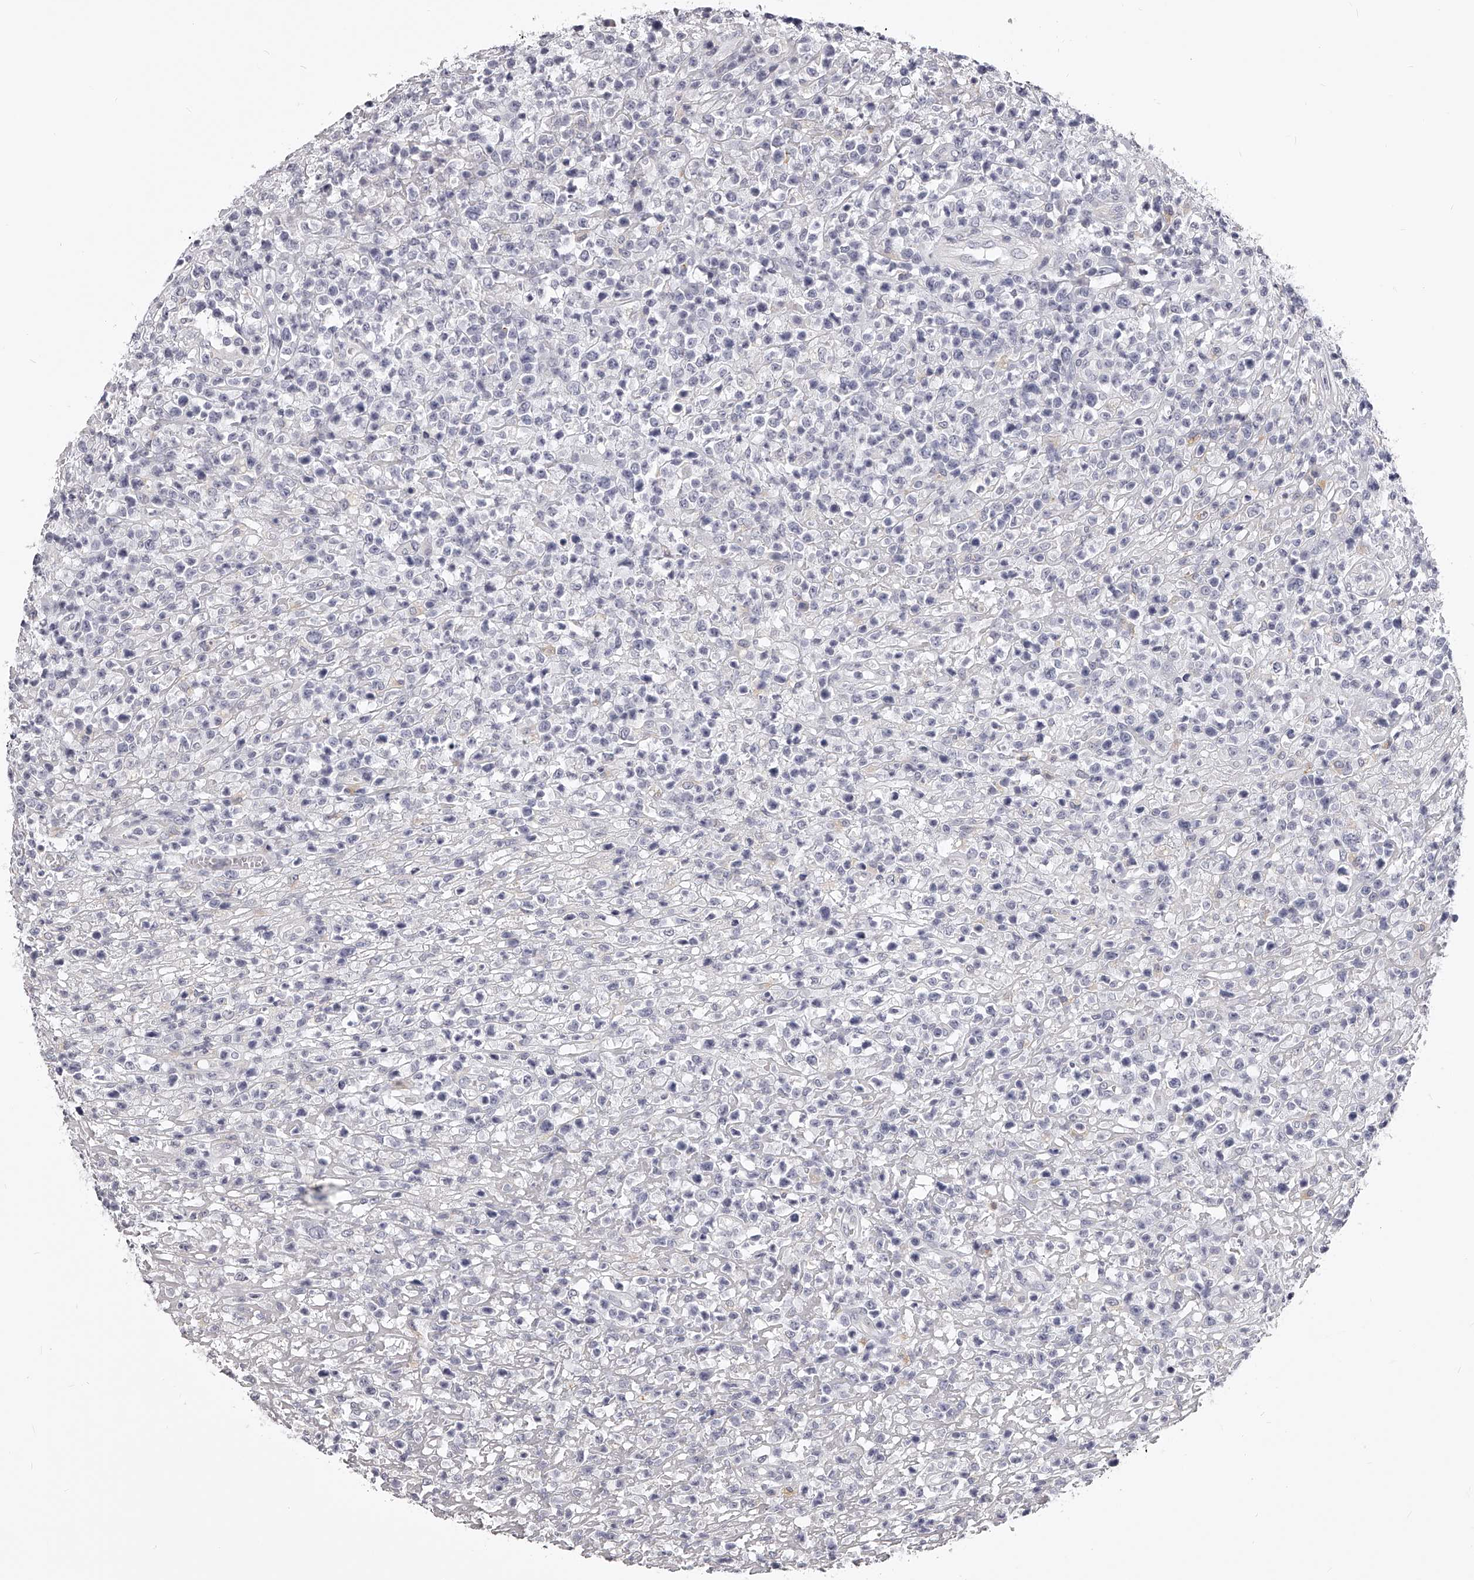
{"staining": {"intensity": "negative", "quantity": "none", "location": "none"}, "tissue": "lymphoma", "cell_type": "Tumor cells", "image_type": "cancer", "snomed": [{"axis": "morphology", "description": "Malignant lymphoma, non-Hodgkin's type, High grade"}, {"axis": "topography", "description": "Colon"}], "caption": "Tumor cells show no significant expression in lymphoma.", "gene": "DMRT1", "patient": {"sex": "female", "age": 53}}